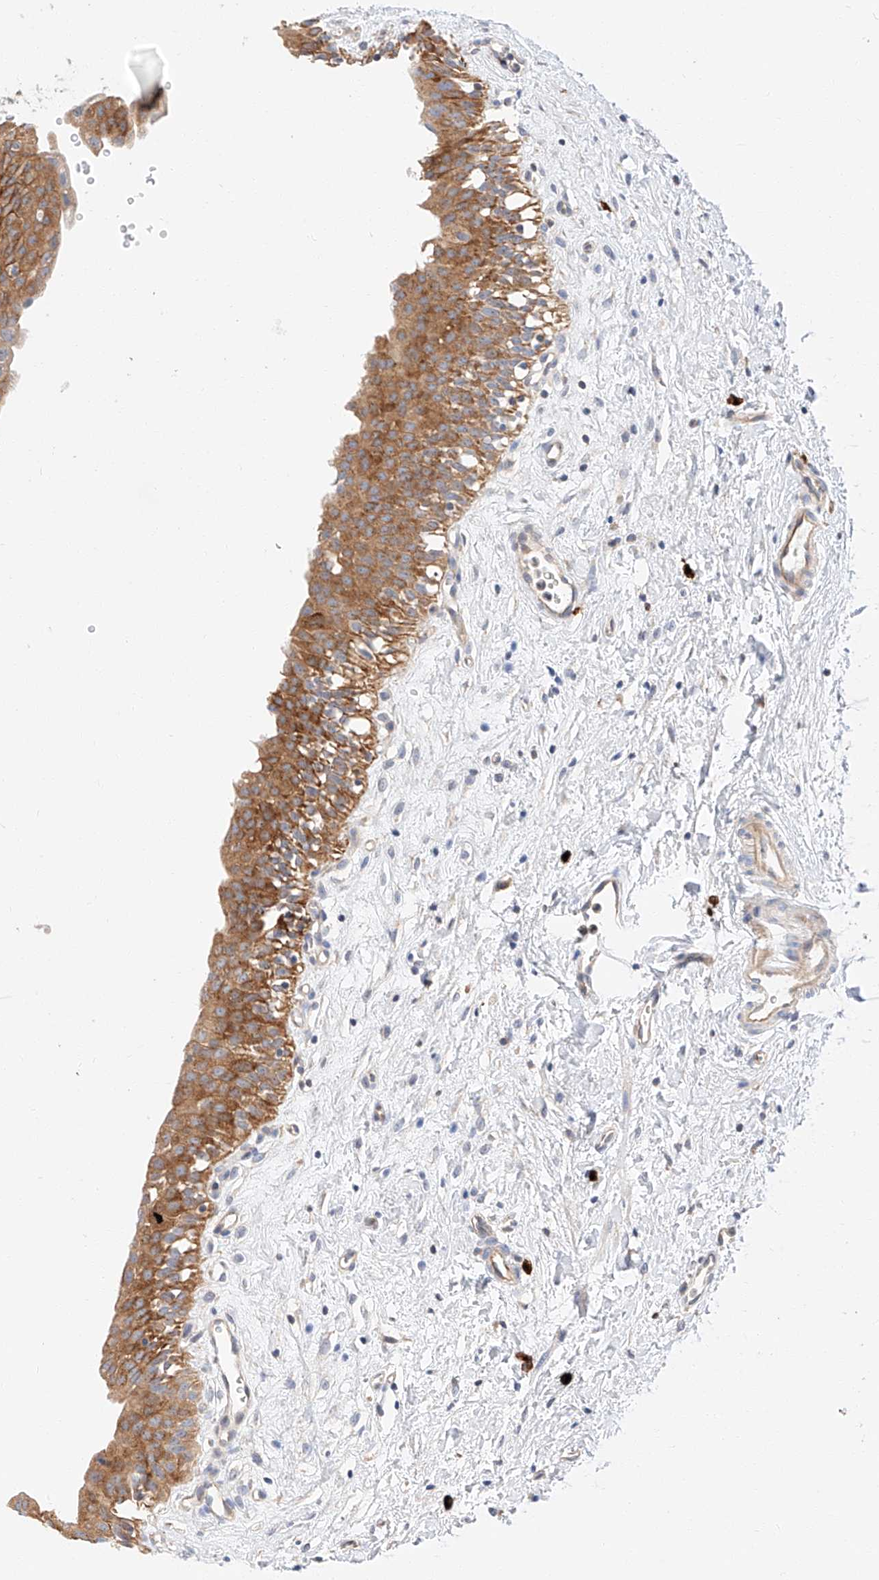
{"staining": {"intensity": "strong", "quantity": ">75%", "location": "cytoplasmic/membranous"}, "tissue": "urinary bladder", "cell_type": "Urothelial cells", "image_type": "normal", "snomed": [{"axis": "morphology", "description": "Normal tissue, NOS"}, {"axis": "topography", "description": "Urinary bladder"}], "caption": "This is a photomicrograph of immunohistochemistry staining of benign urinary bladder, which shows strong staining in the cytoplasmic/membranous of urothelial cells.", "gene": "GLMN", "patient": {"sex": "male", "age": 51}}